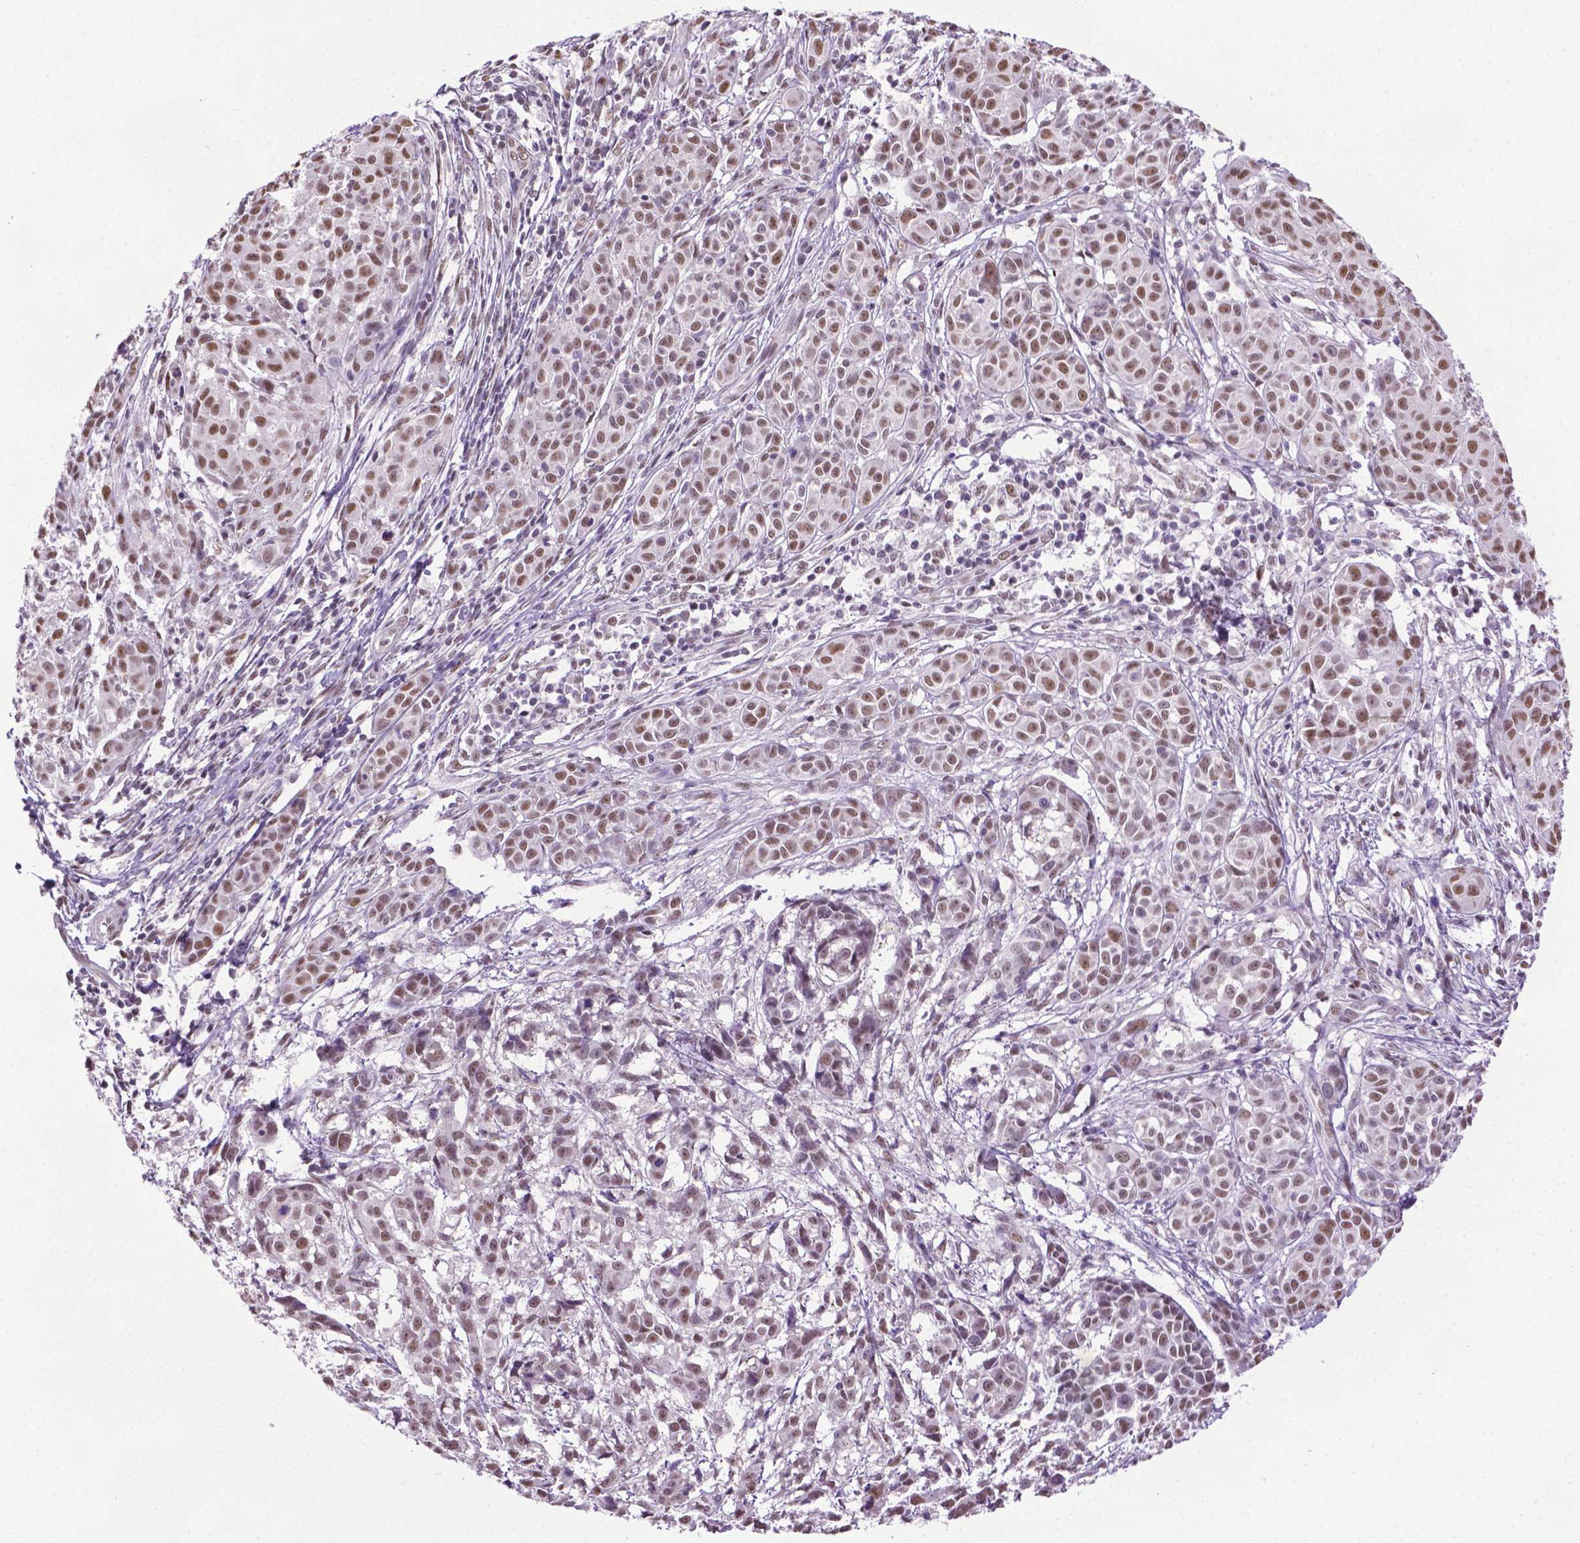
{"staining": {"intensity": "moderate", "quantity": ">75%", "location": "nuclear"}, "tissue": "melanoma", "cell_type": "Tumor cells", "image_type": "cancer", "snomed": [{"axis": "morphology", "description": "Malignant melanoma, NOS"}, {"axis": "topography", "description": "Skin"}], "caption": "Immunohistochemistry (DAB (3,3'-diaminobenzidine)) staining of human malignant melanoma shows moderate nuclear protein expression in approximately >75% of tumor cells.", "gene": "ABI2", "patient": {"sex": "male", "age": 48}}